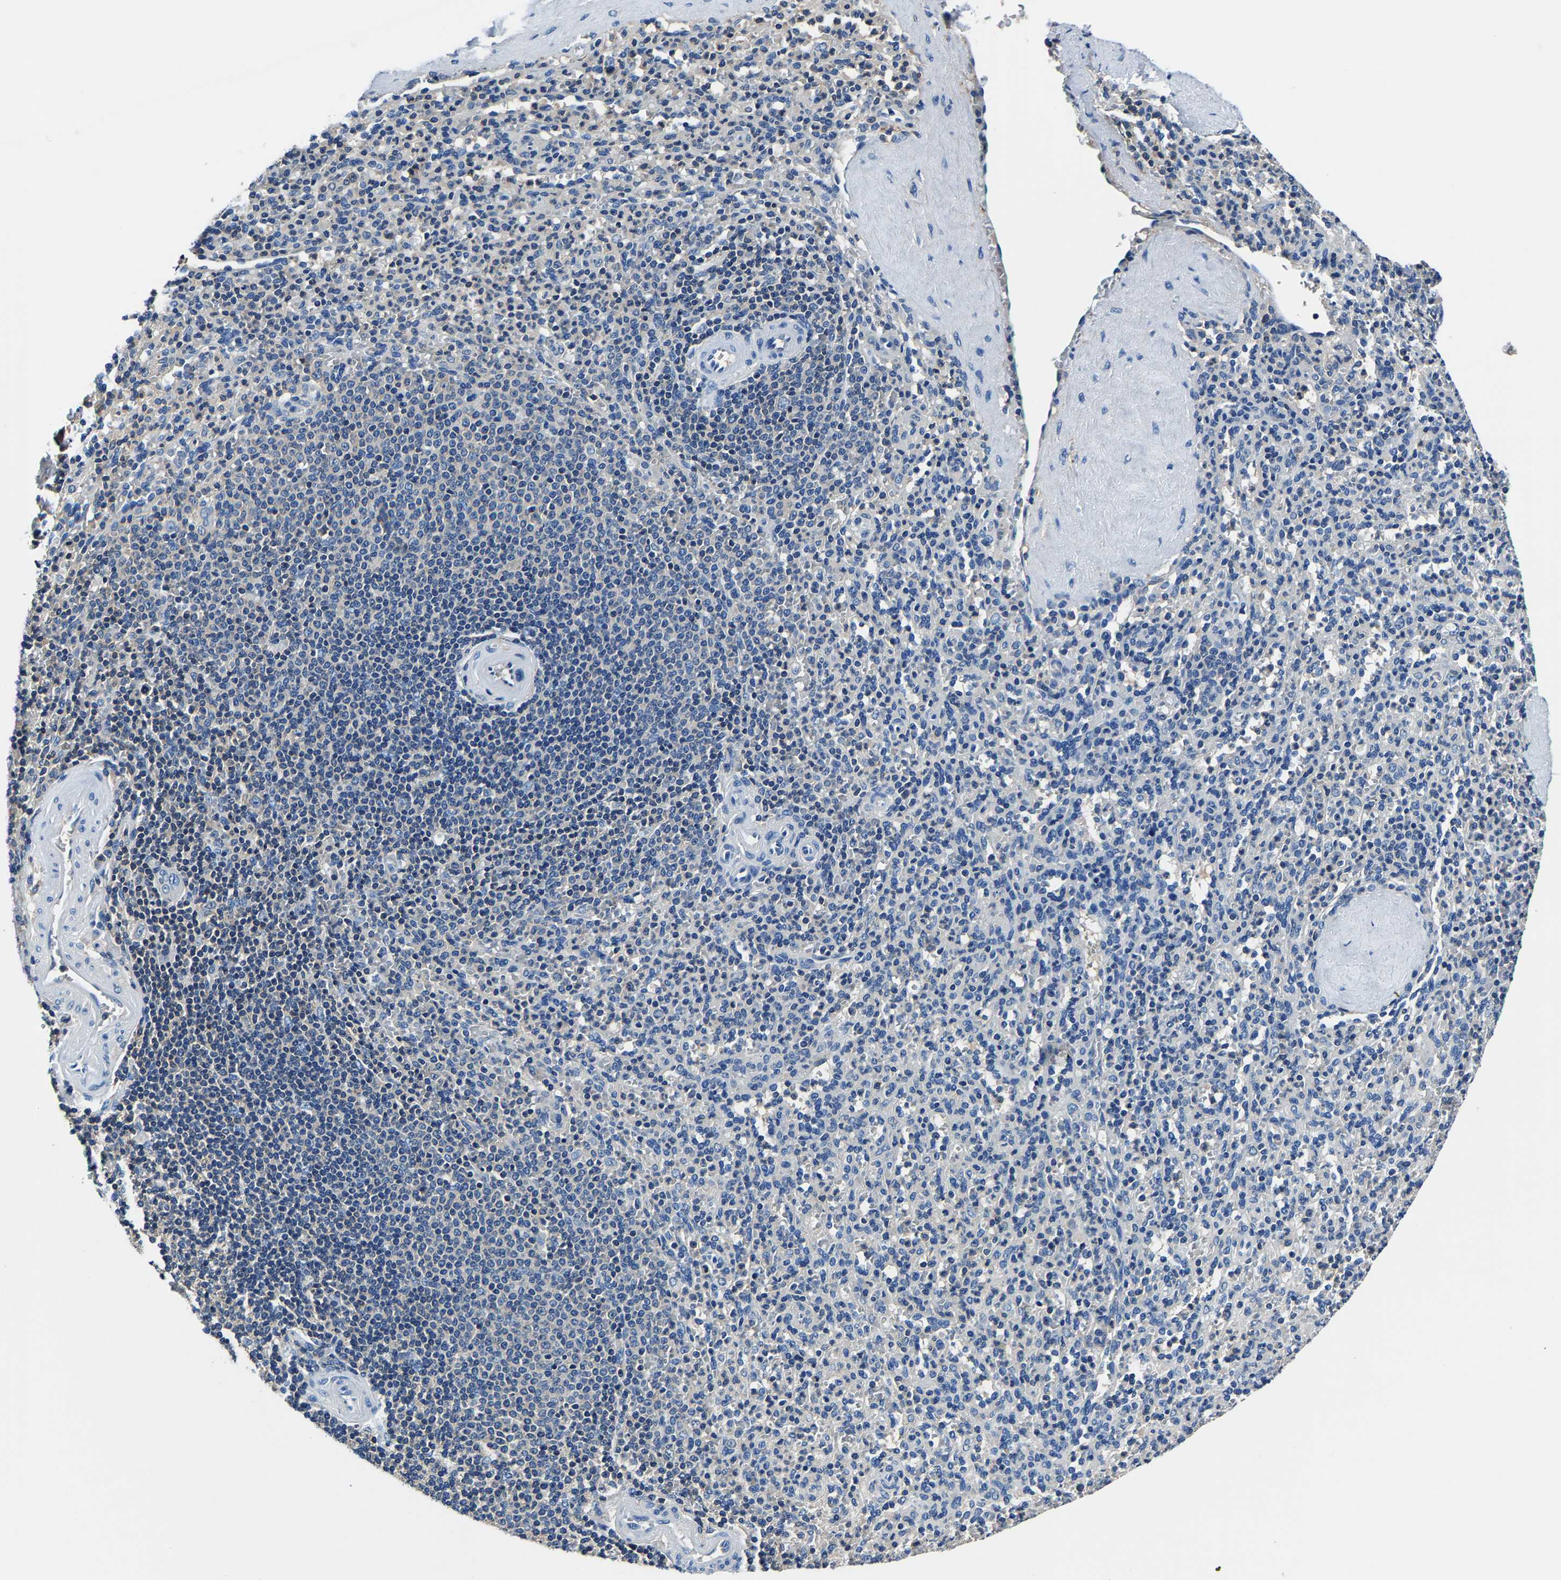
{"staining": {"intensity": "negative", "quantity": "none", "location": "none"}, "tissue": "spleen", "cell_type": "Cells in red pulp", "image_type": "normal", "snomed": [{"axis": "morphology", "description": "Normal tissue, NOS"}, {"axis": "topography", "description": "Spleen"}], "caption": "Spleen stained for a protein using IHC shows no staining cells in red pulp.", "gene": "ALDOB", "patient": {"sex": "male", "age": 36}}